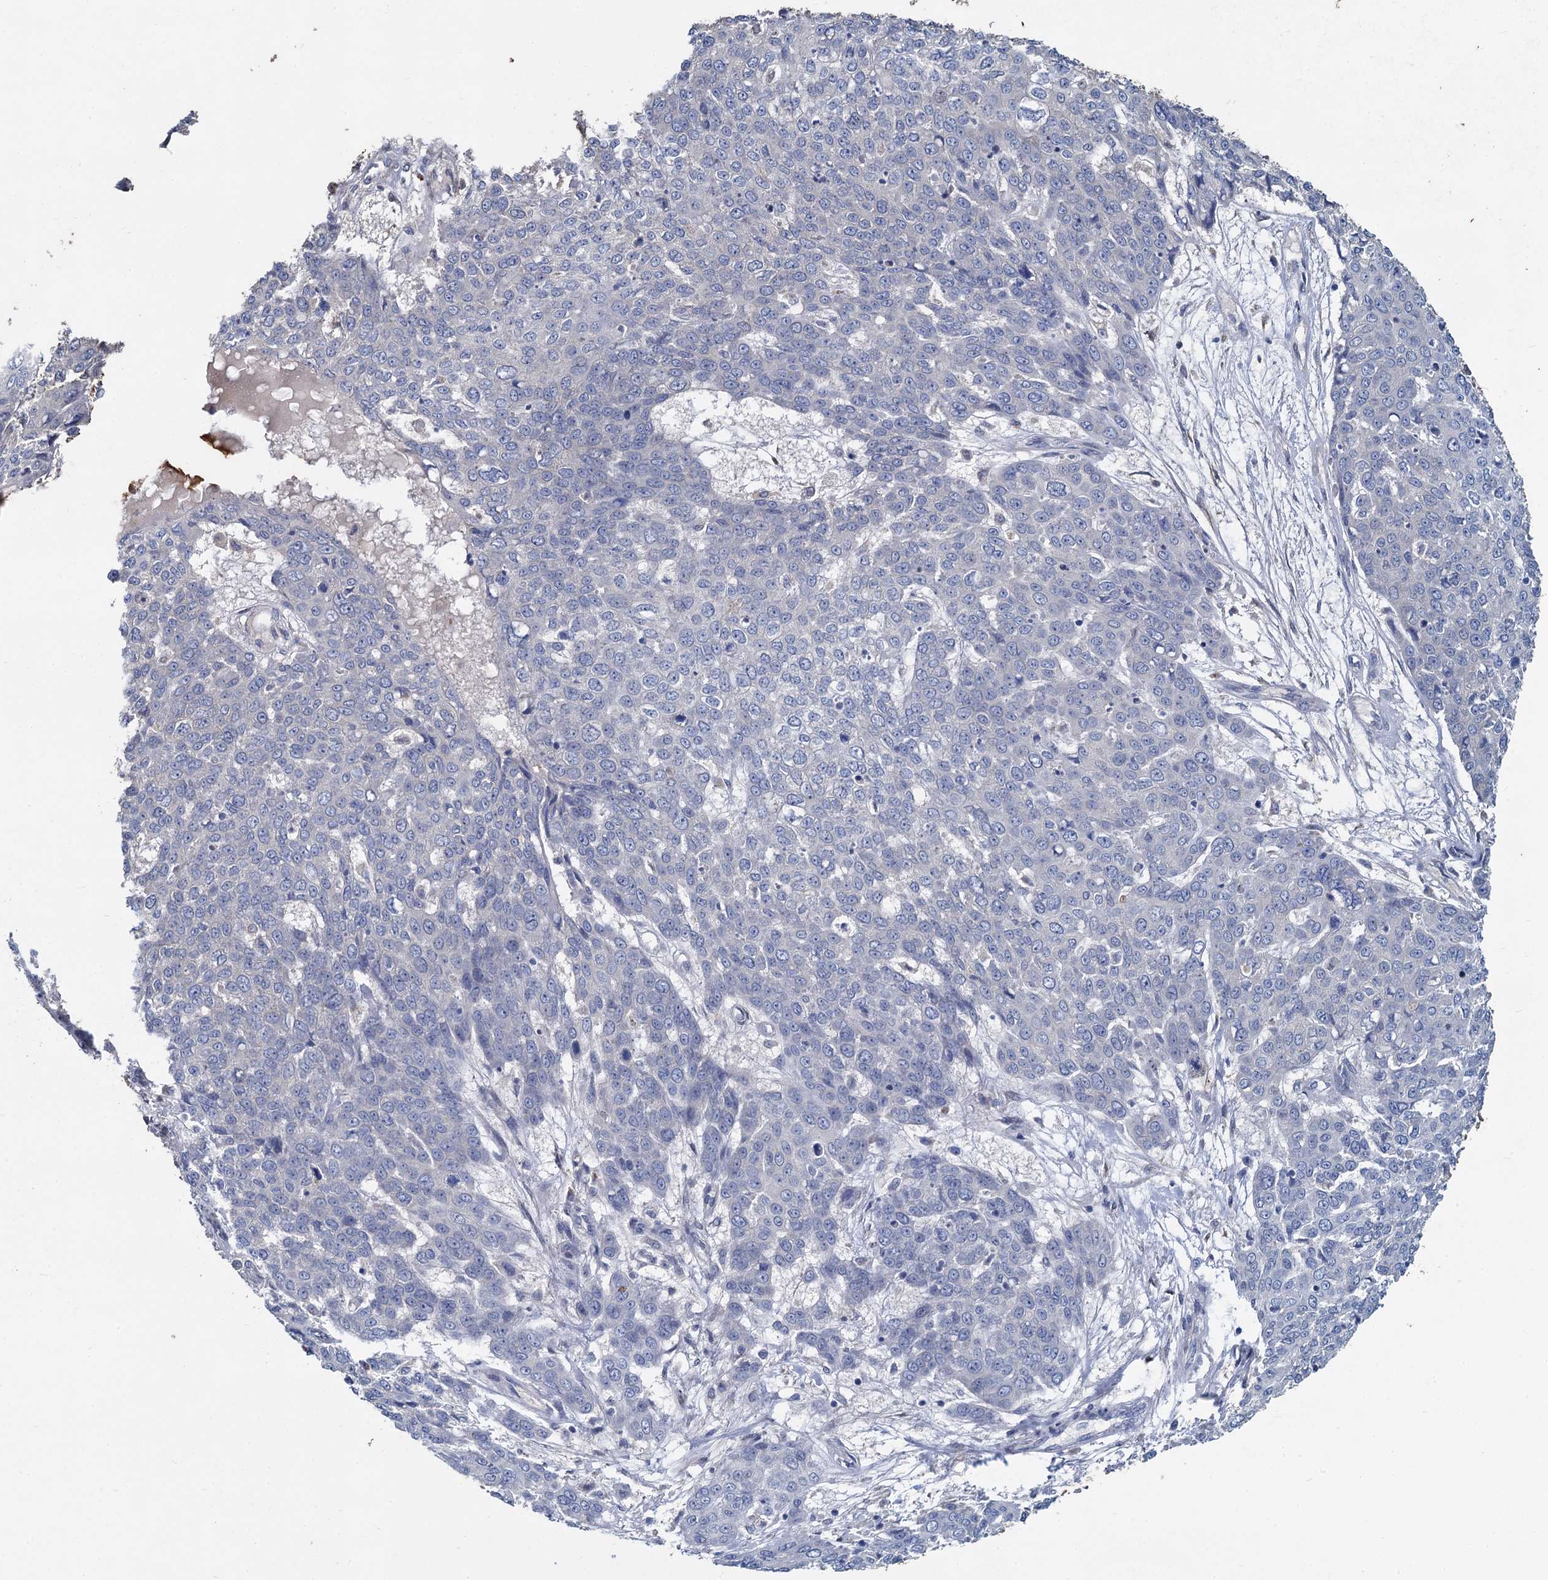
{"staining": {"intensity": "negative", "quantity": "none", "location": "none"}, "tissue": "skin cancer", "cell_type": "Tumor cells", "image_type": "cancer", "snomed": [{"axis": "morphology", "description": "Squamous cell carcinoma, NOS"}, {"axis": "topography", "description": "Skin"}], "caption": "Tumor cells show no significant staining in skin cancer.", "gene": "TCTN2", "patient": {"sex": "male", "age": 71}}